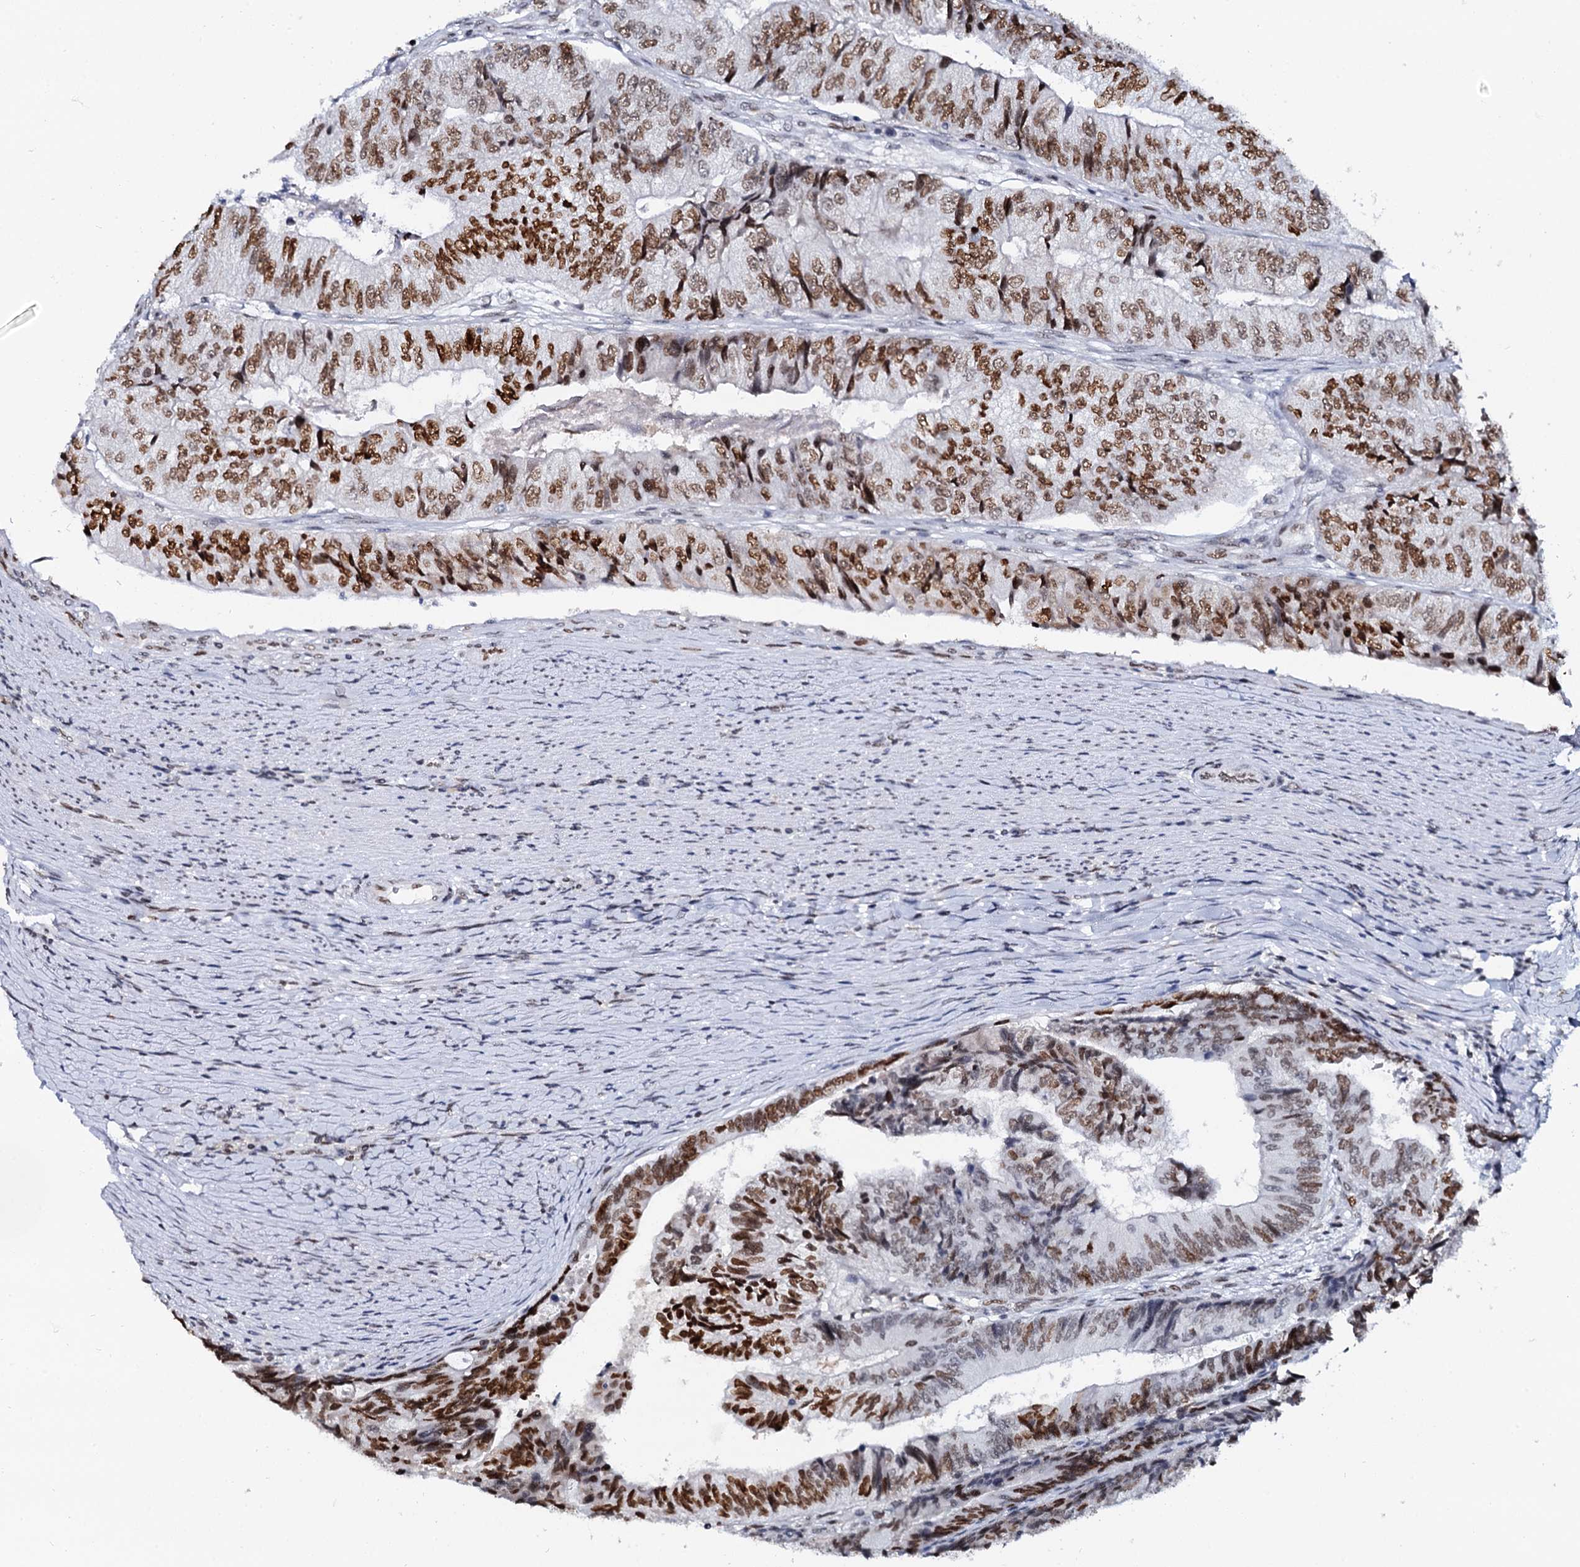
{"staining": {"intensity": "strong", "quantity": ">75%", "location": "nuclear"}, "tissue": "colorectal cancer", "cell_type": "Tumor cells", "image_type": "cancer", "snomed": [{"axis": "morphology", "description": "Adenocarcinoma, NOS"}, {"axis": "topography", "description": "Colon"}], "caption": "There is high levels of strong nuclear positivity in tumor cells of adenocarcinoma (colorectal), as demonstrated by immunohistochemical staining (brown color).", "gene": "CMAS", "patient": {"sex": "female", "age": 67}}